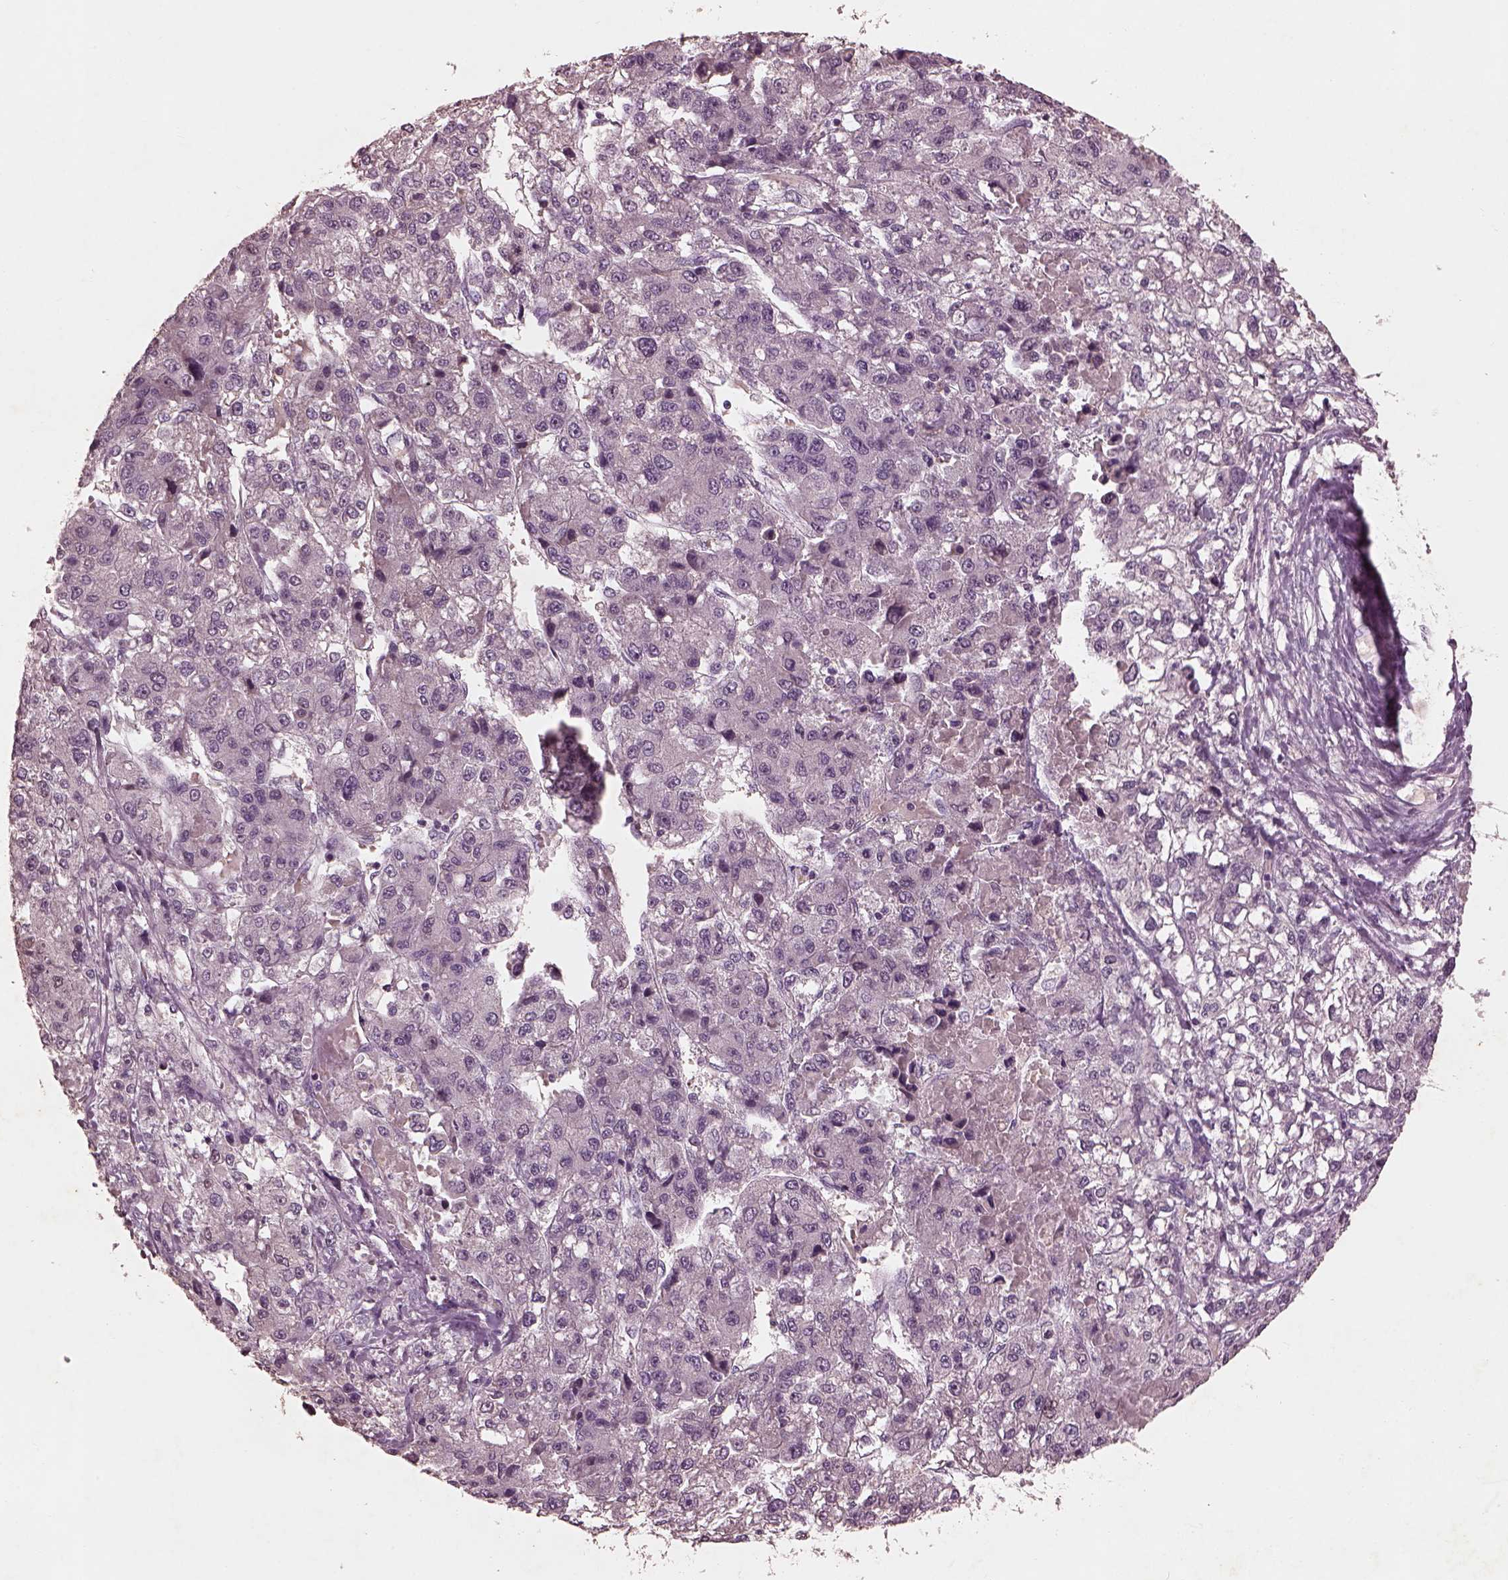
{"staining": {"intensity": "negative", "quantity": "none", "location": "none"}, "tissue": "liver cancer", "cell_type": "Tumor cells", "image_type": "cancer", "snomed": [{"axis": "morphology", "description": "Carcinoma, Hepatocellular, NOS"}, {"axis": "topography", "description": "Liver"}], "caption": "Tumor cells are negative for protein expression in human liver cancer. (Stains: DAB immunohistochemistry with hematoxylin counter stain, Microscopy: brightfield microscopy at high magnification).", "gene": "FRRS1L", "patient": {"sex": "male", "age": 56}}